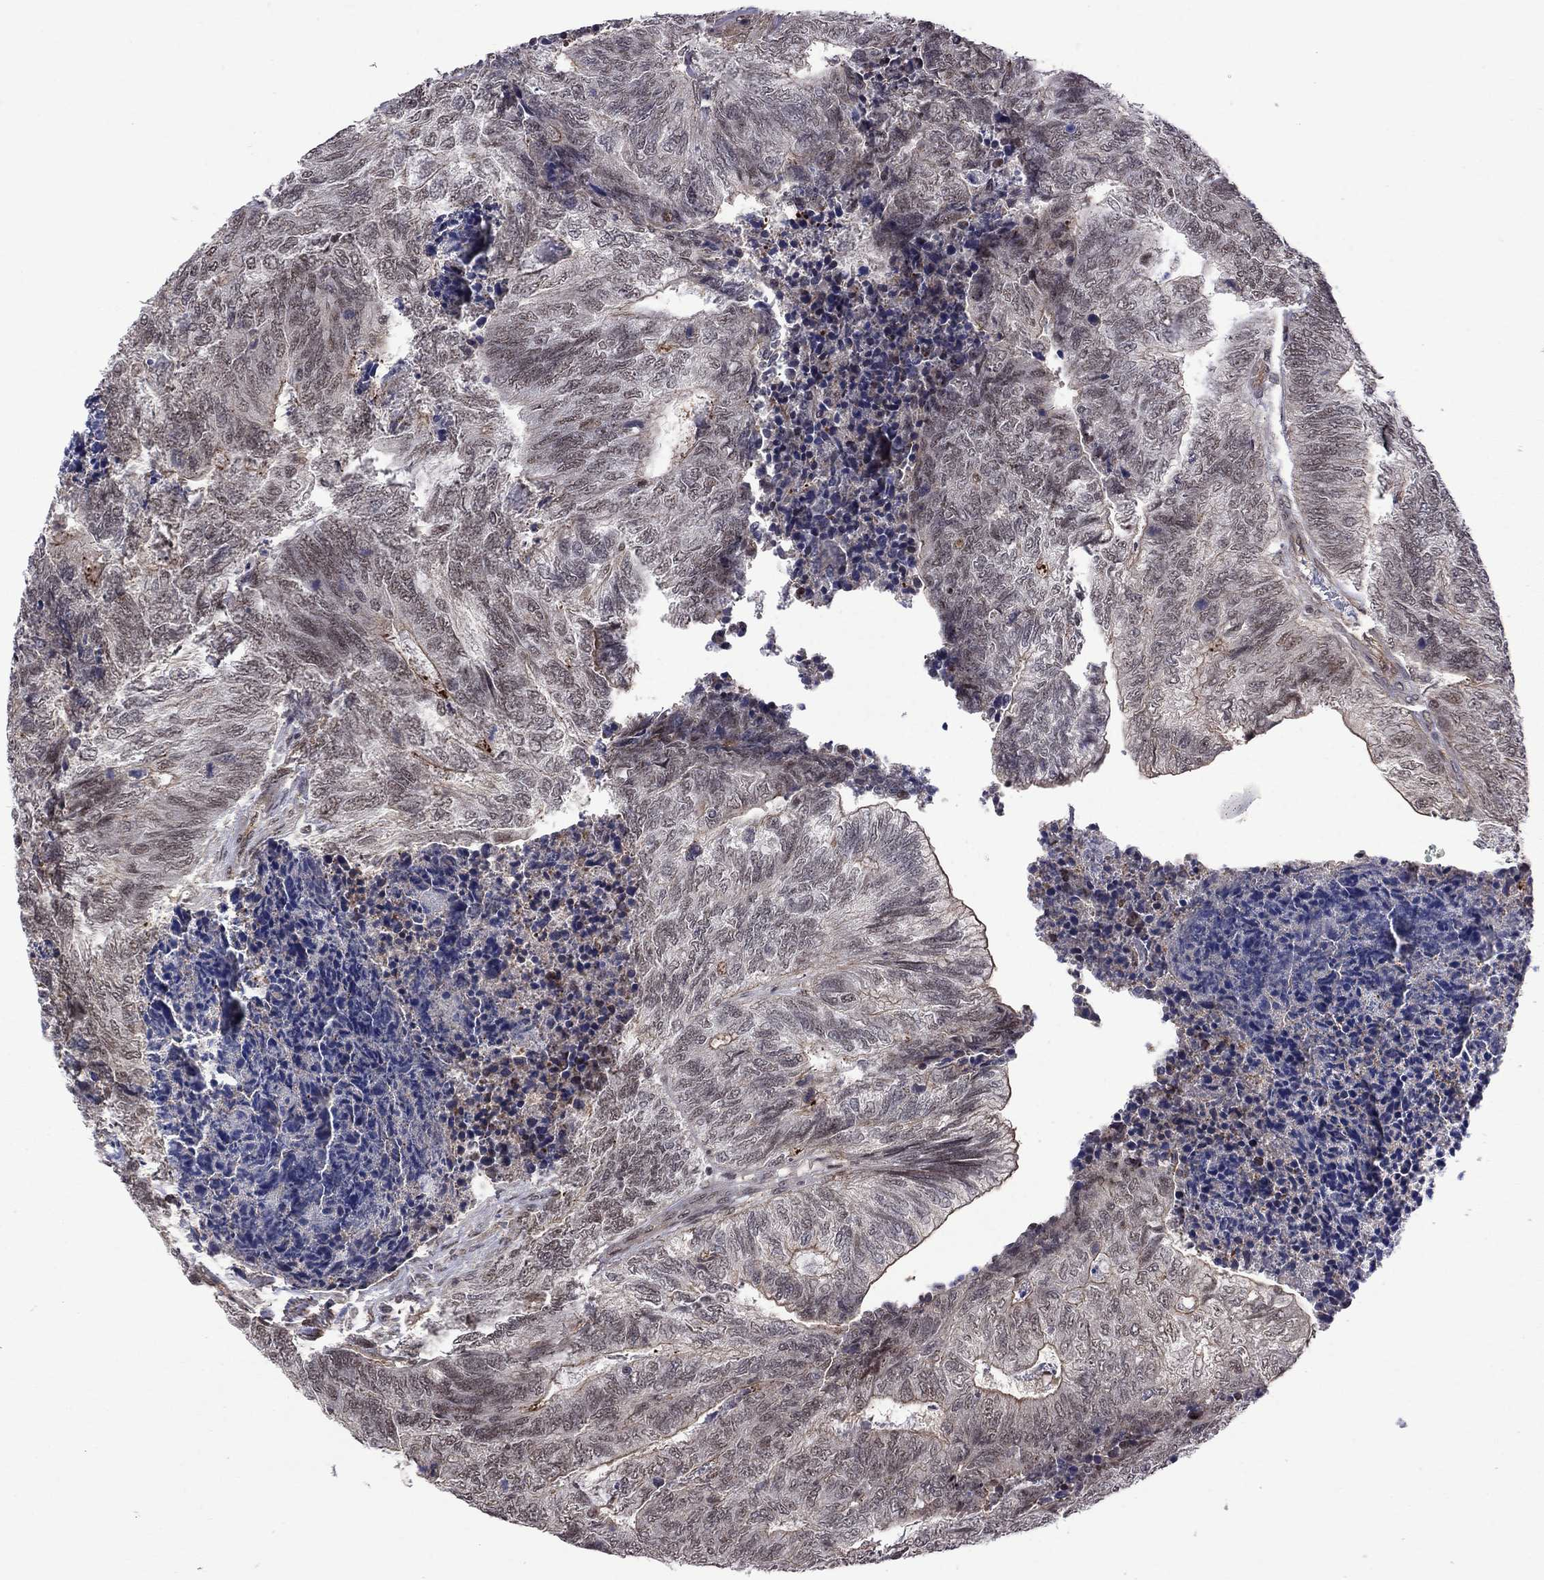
{"staining": {"intensity": "negative", "quantity": "none", "location": "none"}, "tissue": "colorectal cancer", "cell_type": "Tumor cells", "image_type": "cancer", "snomed": [{"axis": "morphology", "description": "Adenocarcinoma, NOS"}, {"axis": "topography", "description": "Colon"}], "caption": "IHC histopathology image of human colorectal adenocarcinoma stained for a protein (brown), which shows no expression in tumor cells.", "gene": "BRF1", "patient": {"sex": "female", "age": 67}}